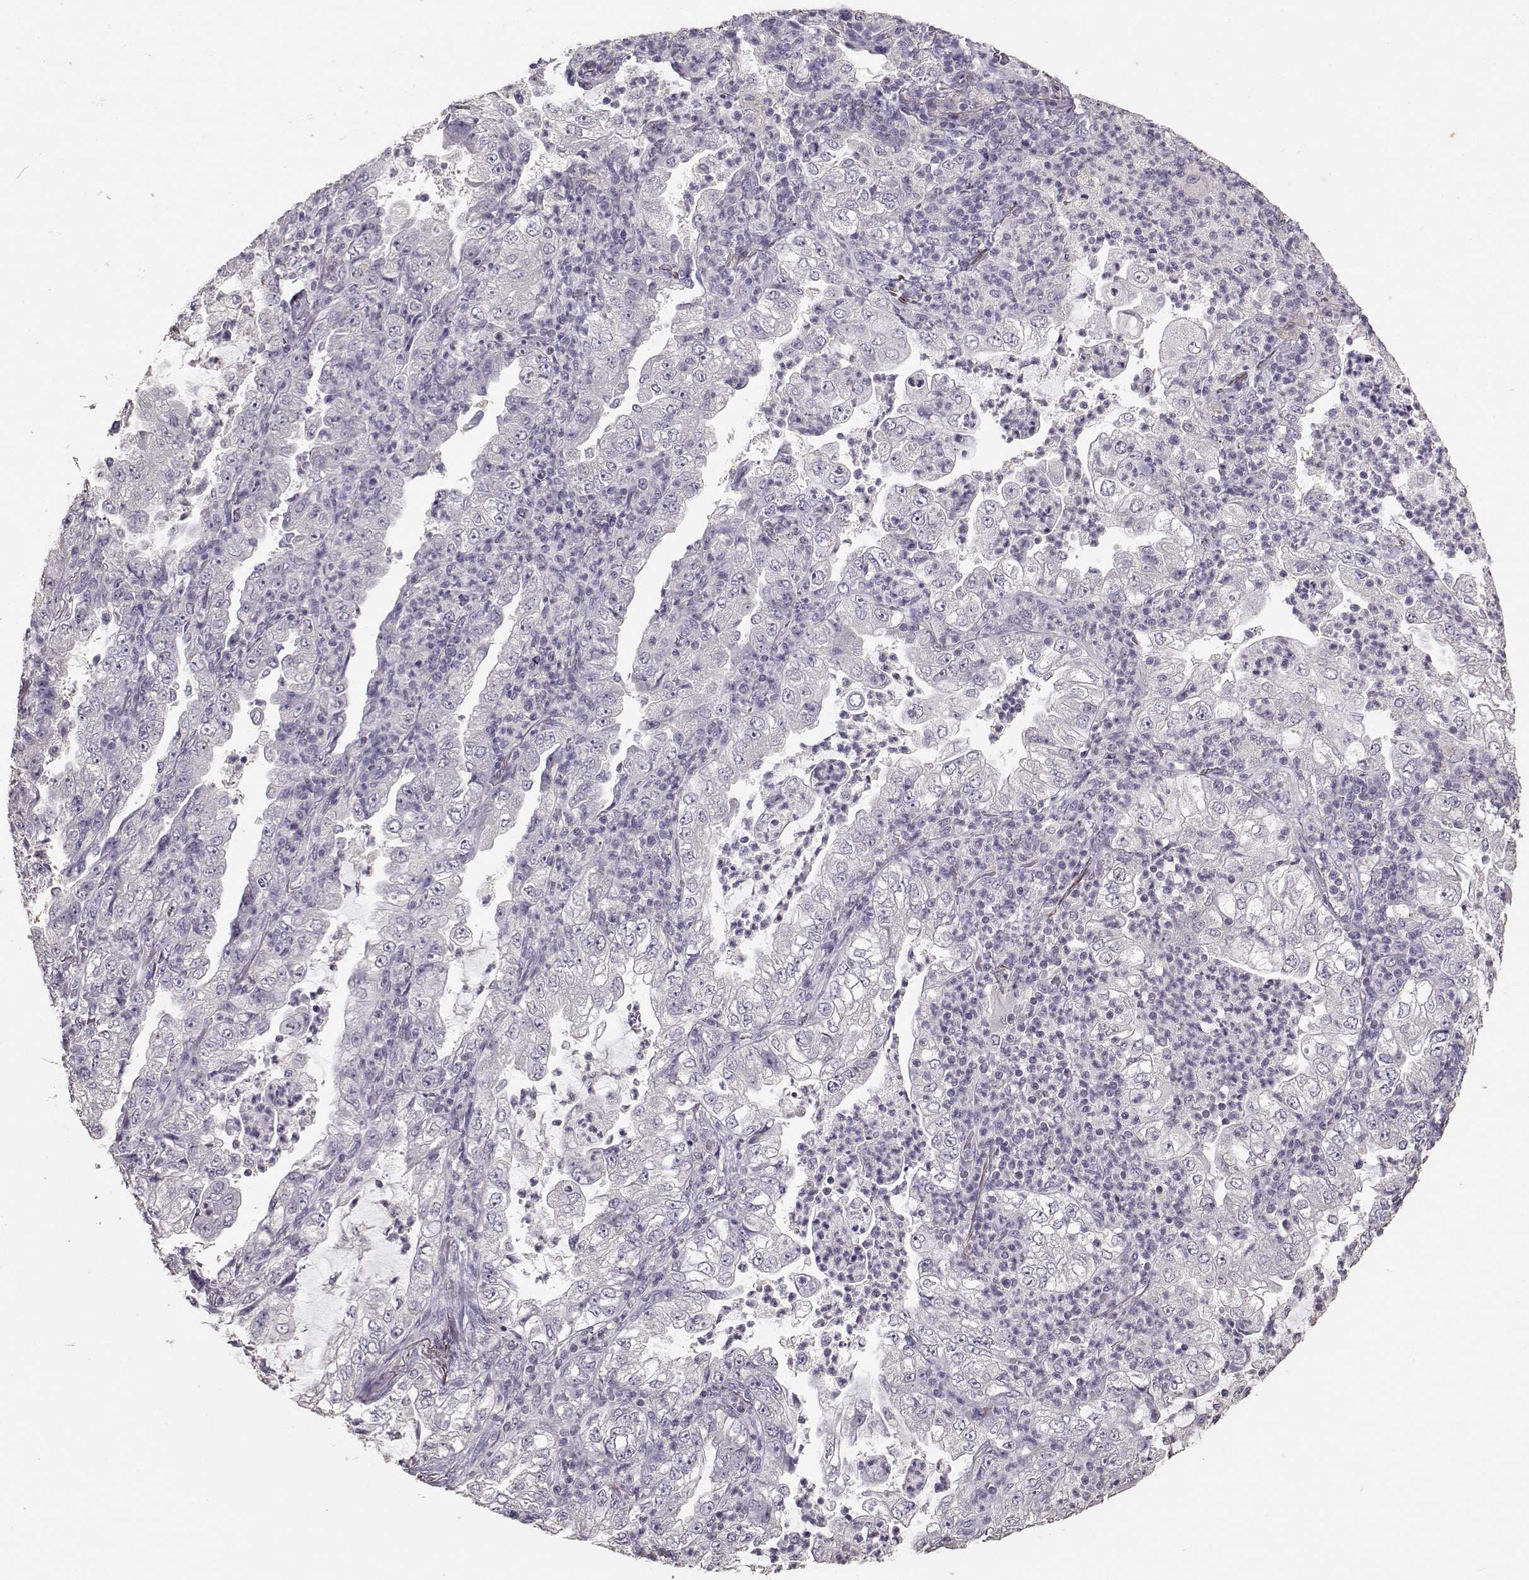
{"staining": {"intensity": "negative", "quantity": "none", "location": "none"}, "tissue": "lung cancer", "cell_type": "Tumor cells", "image_type": "cancer", "snomed": [{"axis": "morphology", "description": "Adenocarcinoma, NOS"}, {"axis": "topography", "description": "Lung"}], "caption": "High power microscopy micrograph of an immunohistochemistry (IHC) histopathology image of adenocarcinoma (lung), revealing no significant staining in tumor cells.", "gene": "UROC1", "patient": {"sex": "female", "age": 73}}